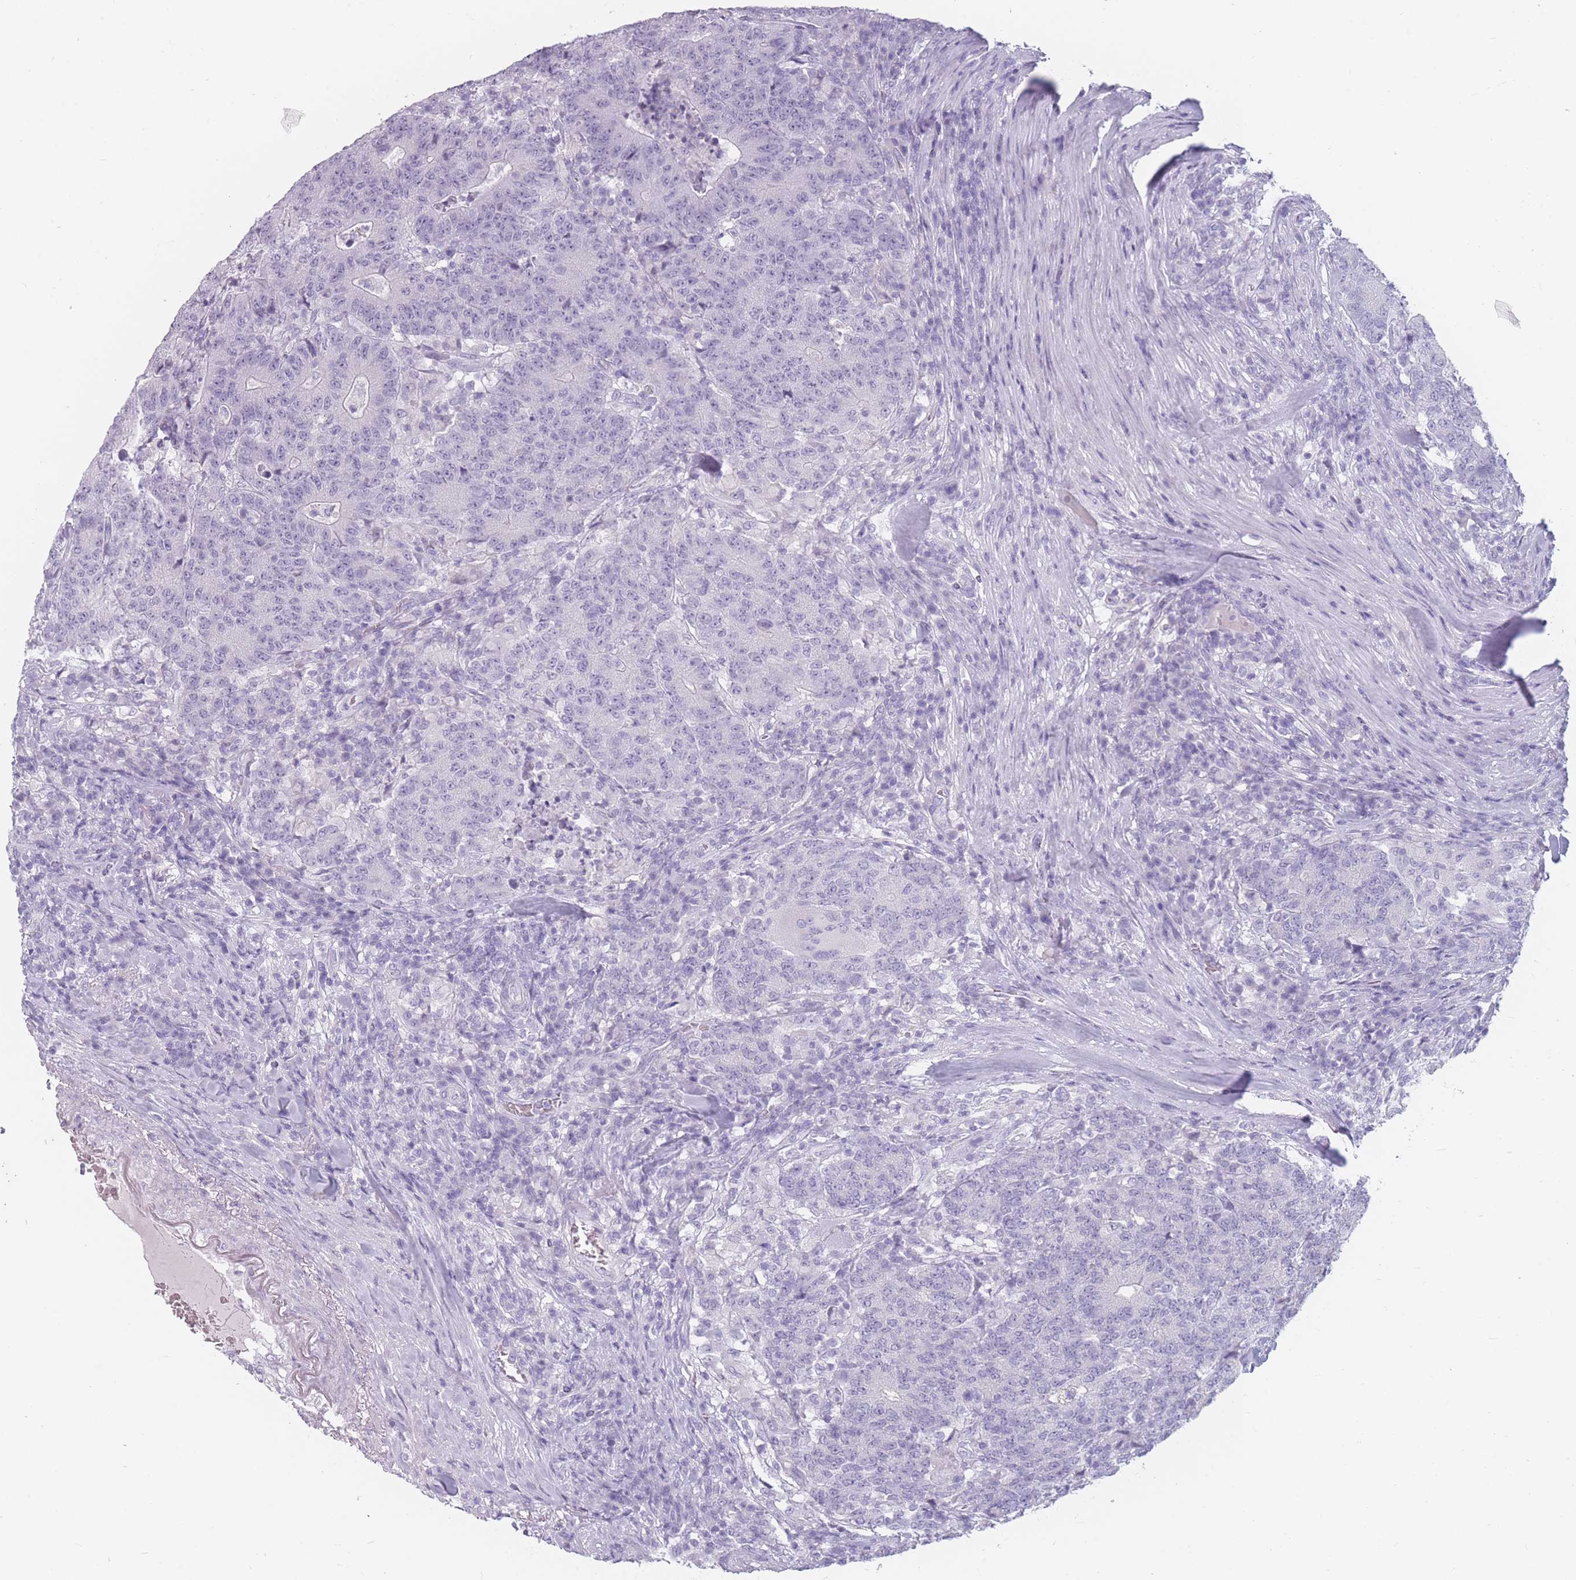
{"staining": {"intensity": "negative", "quantity": "none", "location": "none"}, "tissue": "colorectal cancer", "cell_type": "Tumor cells", "image_type": "cancer", "snomed": [{"axis": "morphology", "description": "Adenocarcinoma, NOS"}, {"axis": "topography", "description": "Colon"}], "caption": "There is no significant expression in tumor cells of adenocarcinoma (colorectal).", "gene": "CCNO", "patient": {"sex": "female", "age": 75}}